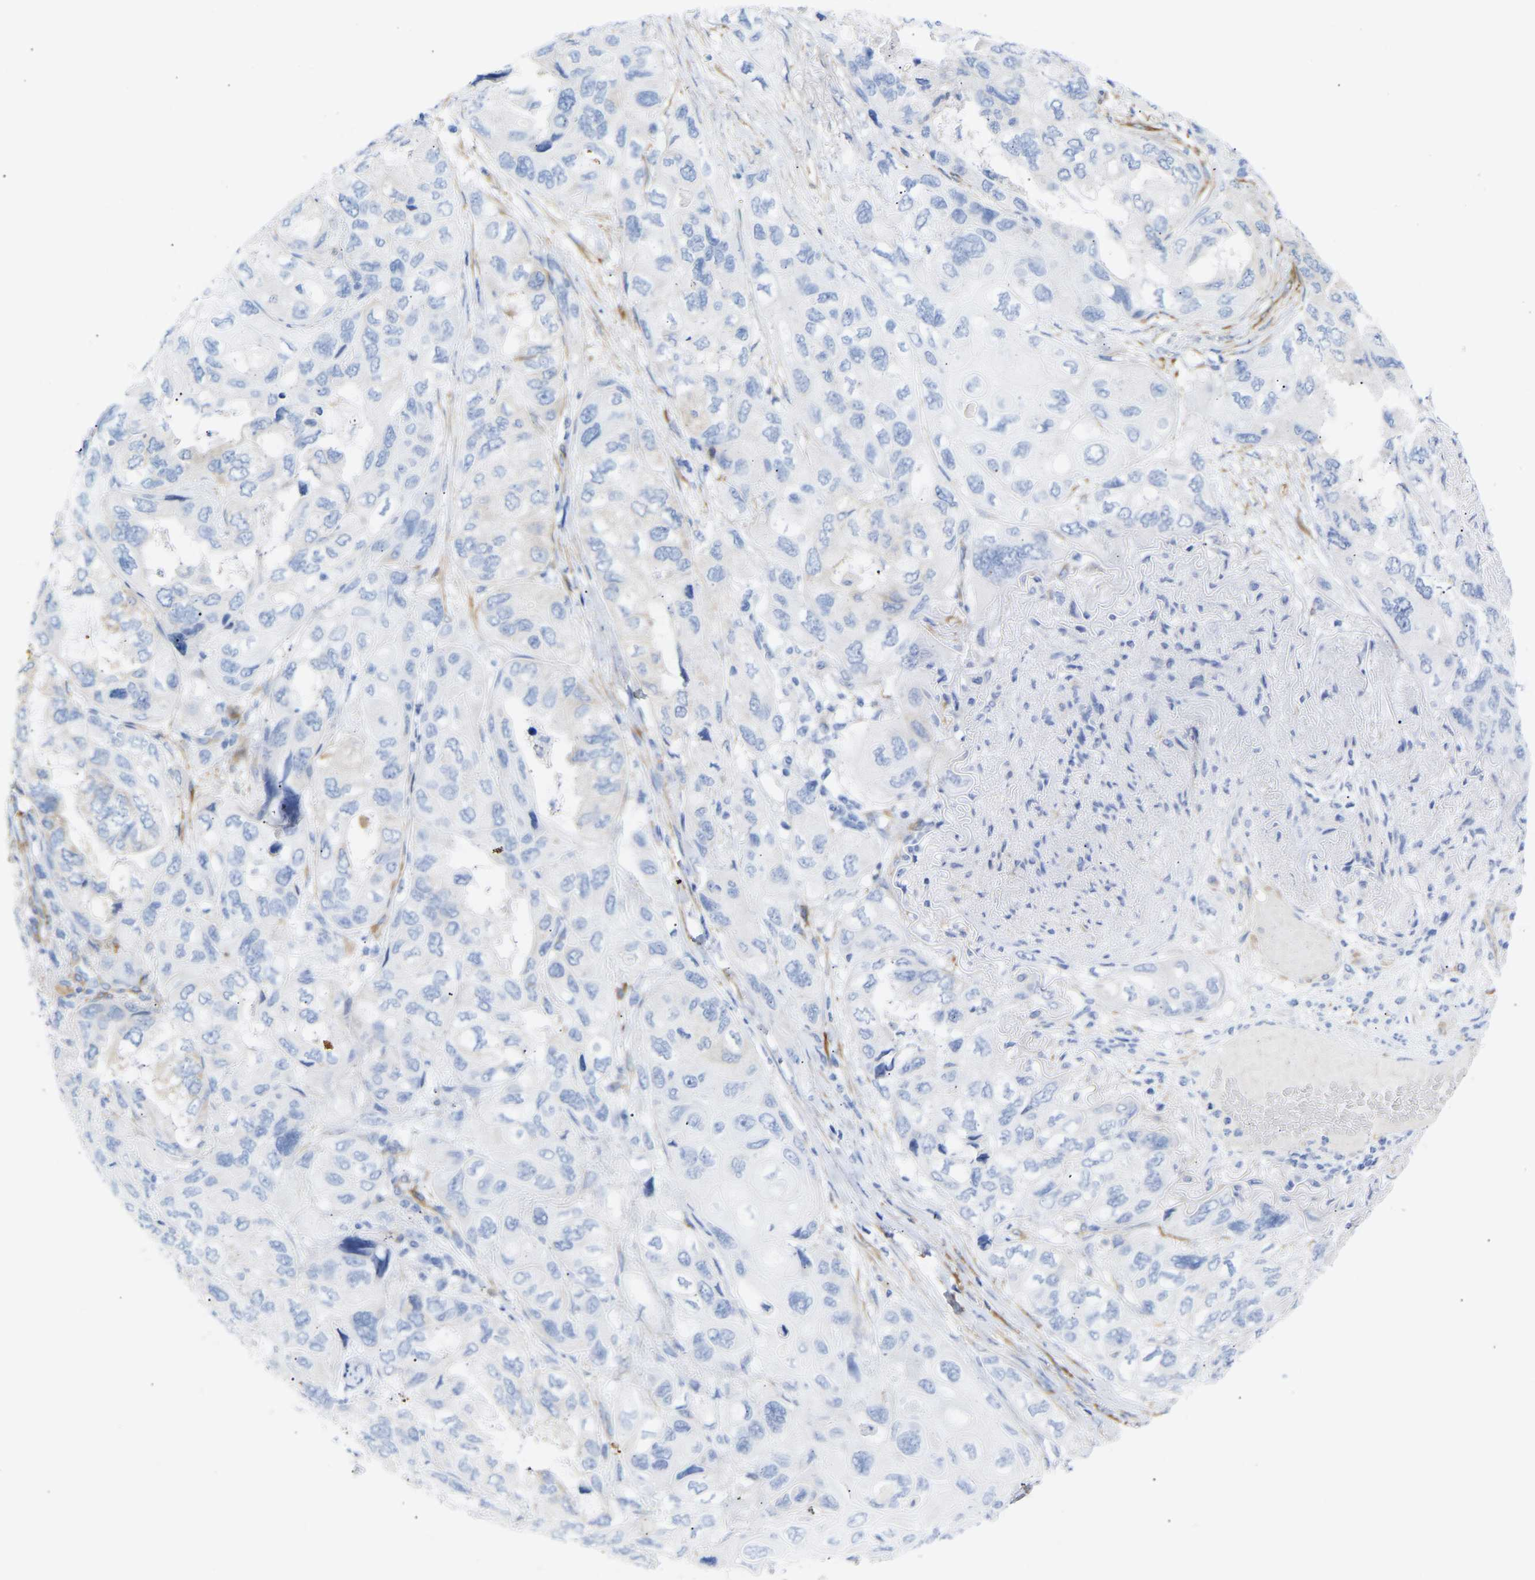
{"staining": {"intensity": "negative", "quantity": "none", "location": "none"}, "tissue": "lung cancer", "cell_type": "Tumor cells", "image_type": "cancer", "snomed": [{"axis": "morphology", "description": "Squamous cell carcinoma, NOS"}, {"axis": "topography", "description": "Lung"}], "caption": "Image shows no significant protein expression in tumor cells of lung squamous cell carcinoma.", "gene": "AMPH", "patient": {"sex": "female", "age": 73}}